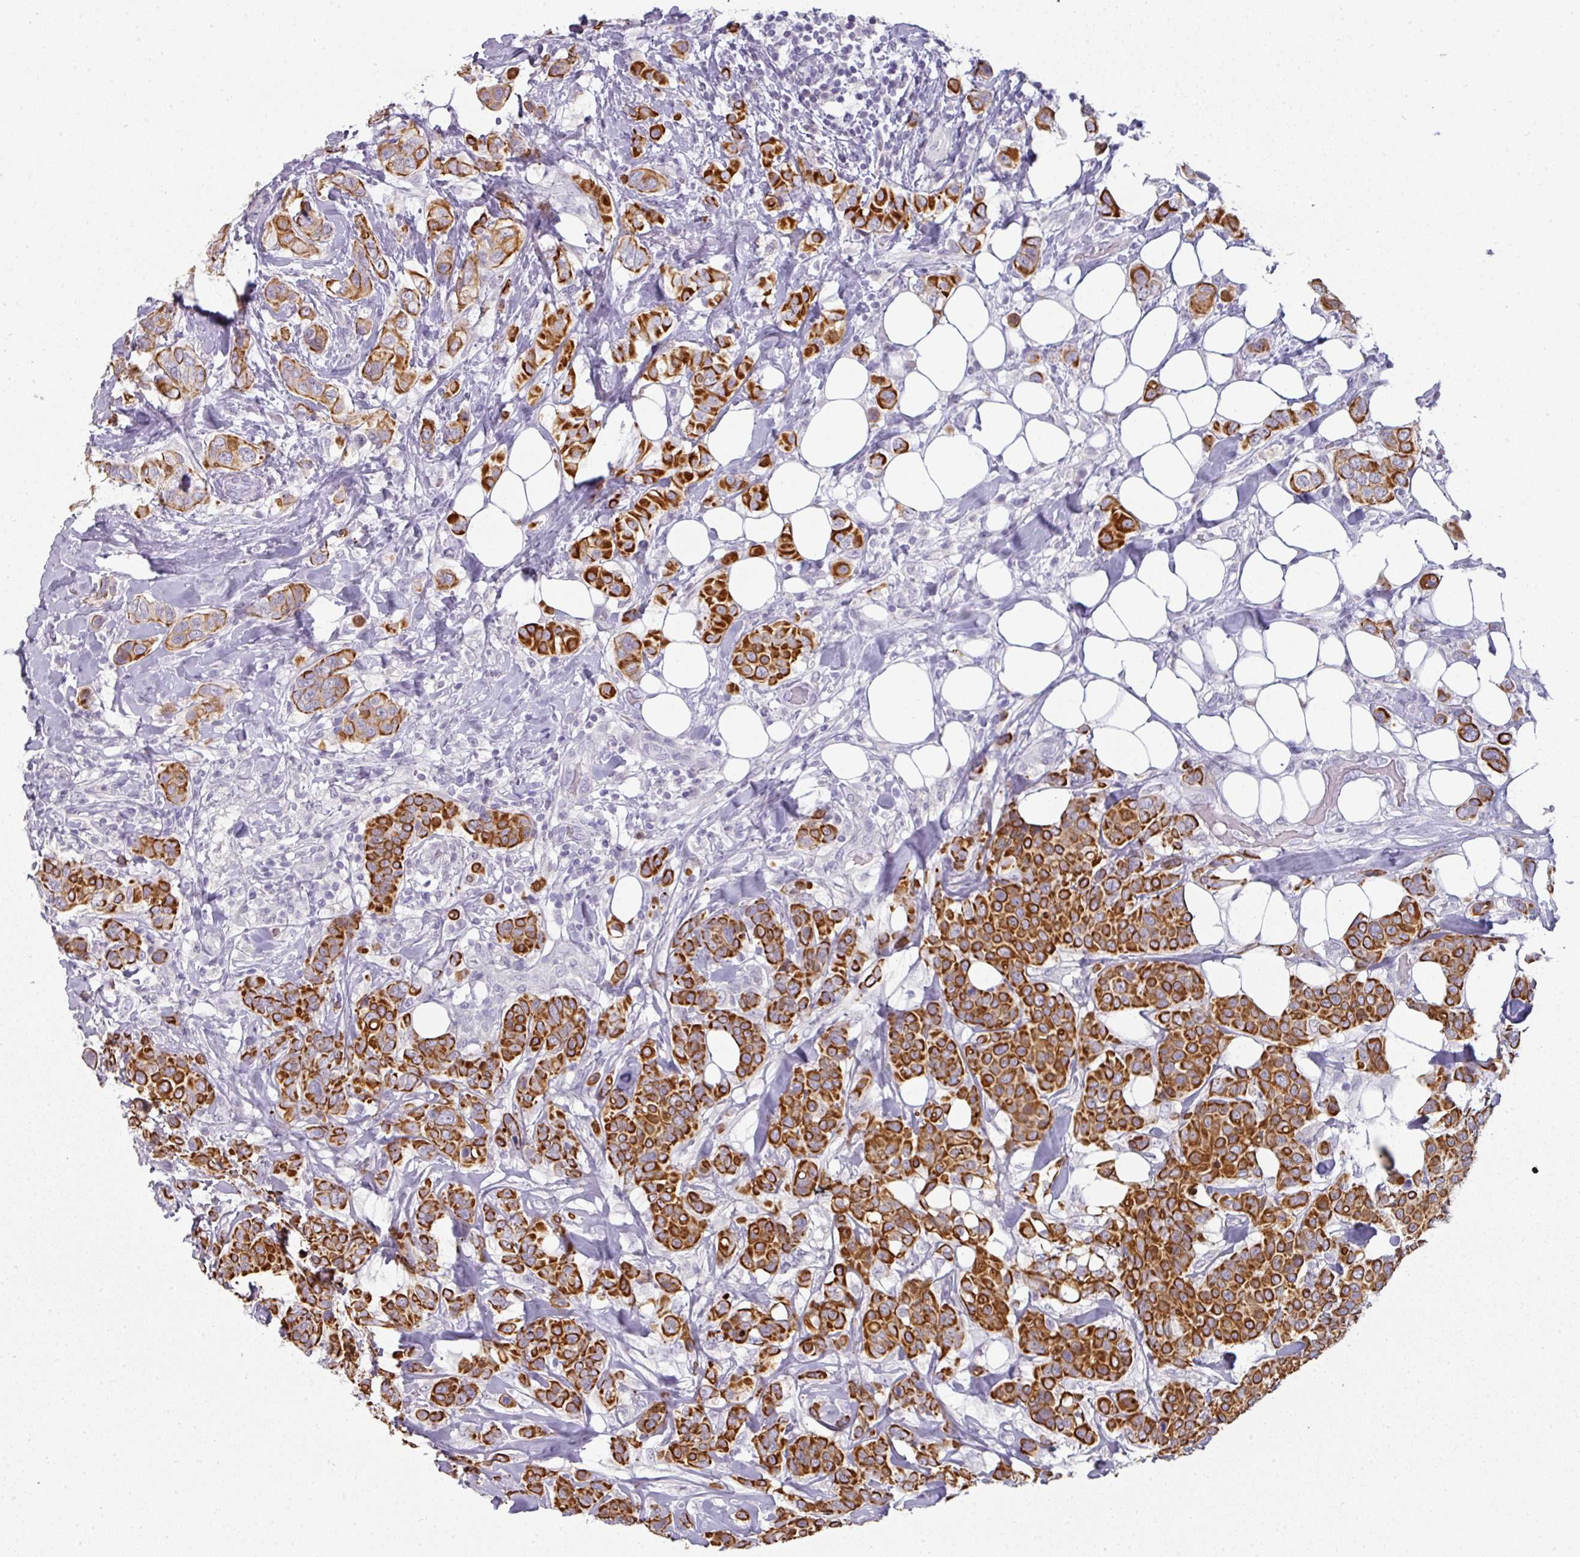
{"staining": {"intensity": "strong", "quantity": "25%-75%", "location": "cytoplasmic/membranous"}, "tissue": "breast cancer", "cell_type": "Tumor cells", "image_type": "cancer", "snomed": [{"axis": "morphology", "description": "Lobular carcinoma"}, {"axis": "topography", "description": "Breast"}], "caption": "Immunohistochemistry (IHC) (DAB) staining of breast lobular carcinoma shows strong cytoplasmic/membranous protein staining in about 25%-75% of tumor cells.", "gene": "GTF2H3", "patient": {"sex": "female", "age": 51}}